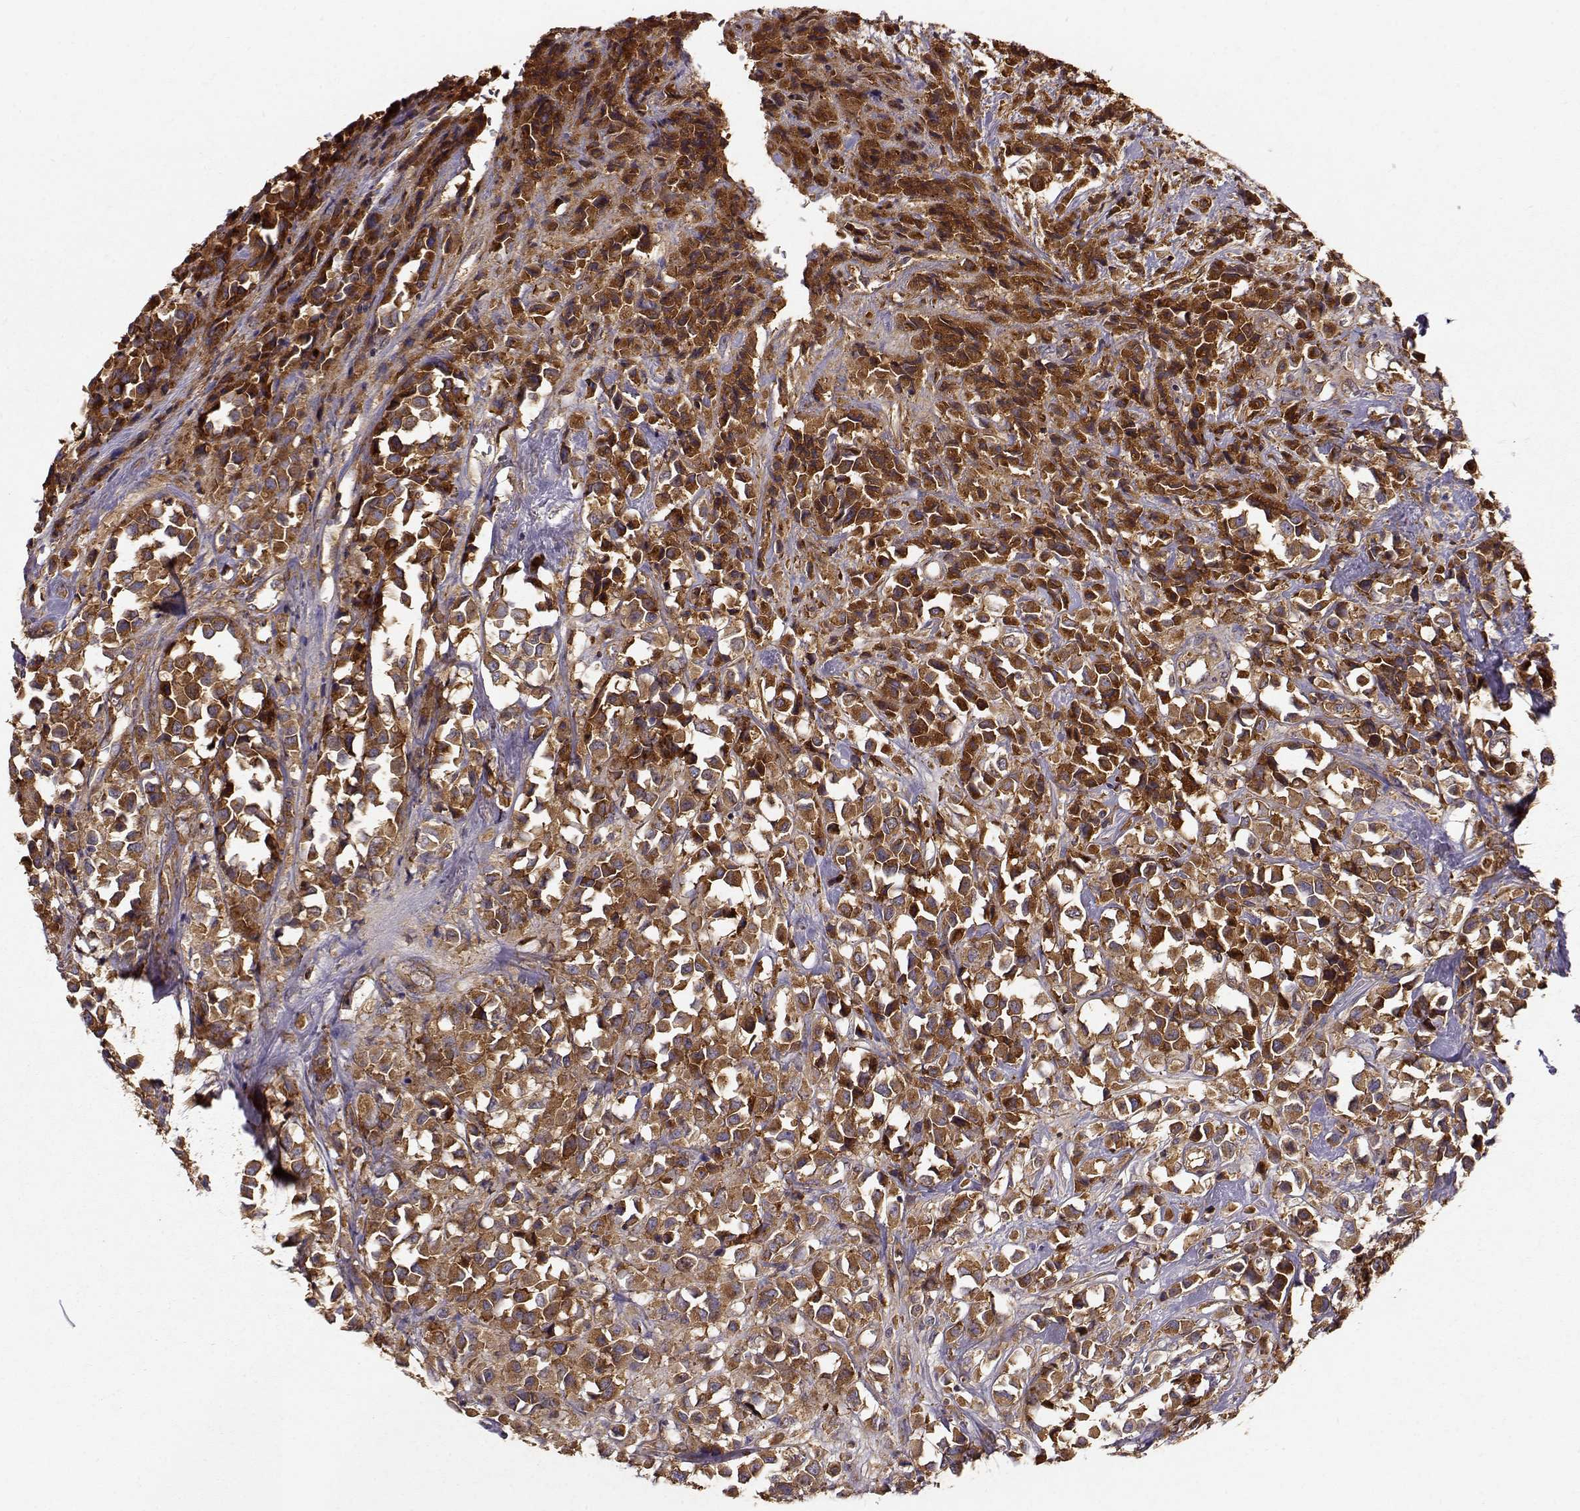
{"staining": {"intensity": "strong", "quantity": "25%-75%", "location": "cytoplasmic/membranous"}, "tissue": "breast cancer", "cell_type": "Tumor cells", "image_type": "cancer", "snomed": [{"axis": "morphology", "description": "Duct carcinoma"}, {"axis": "topography", "description": "Breast"}], "caption": "Immunohistochemical staining of human breast cancer demonstrates high levels of strong cytoplasmic/membranous positivity in approximately 25%-75% of tumor cells.", "gene": "ARHGEF2", "patient": {"sex": "female", "age": 61}}